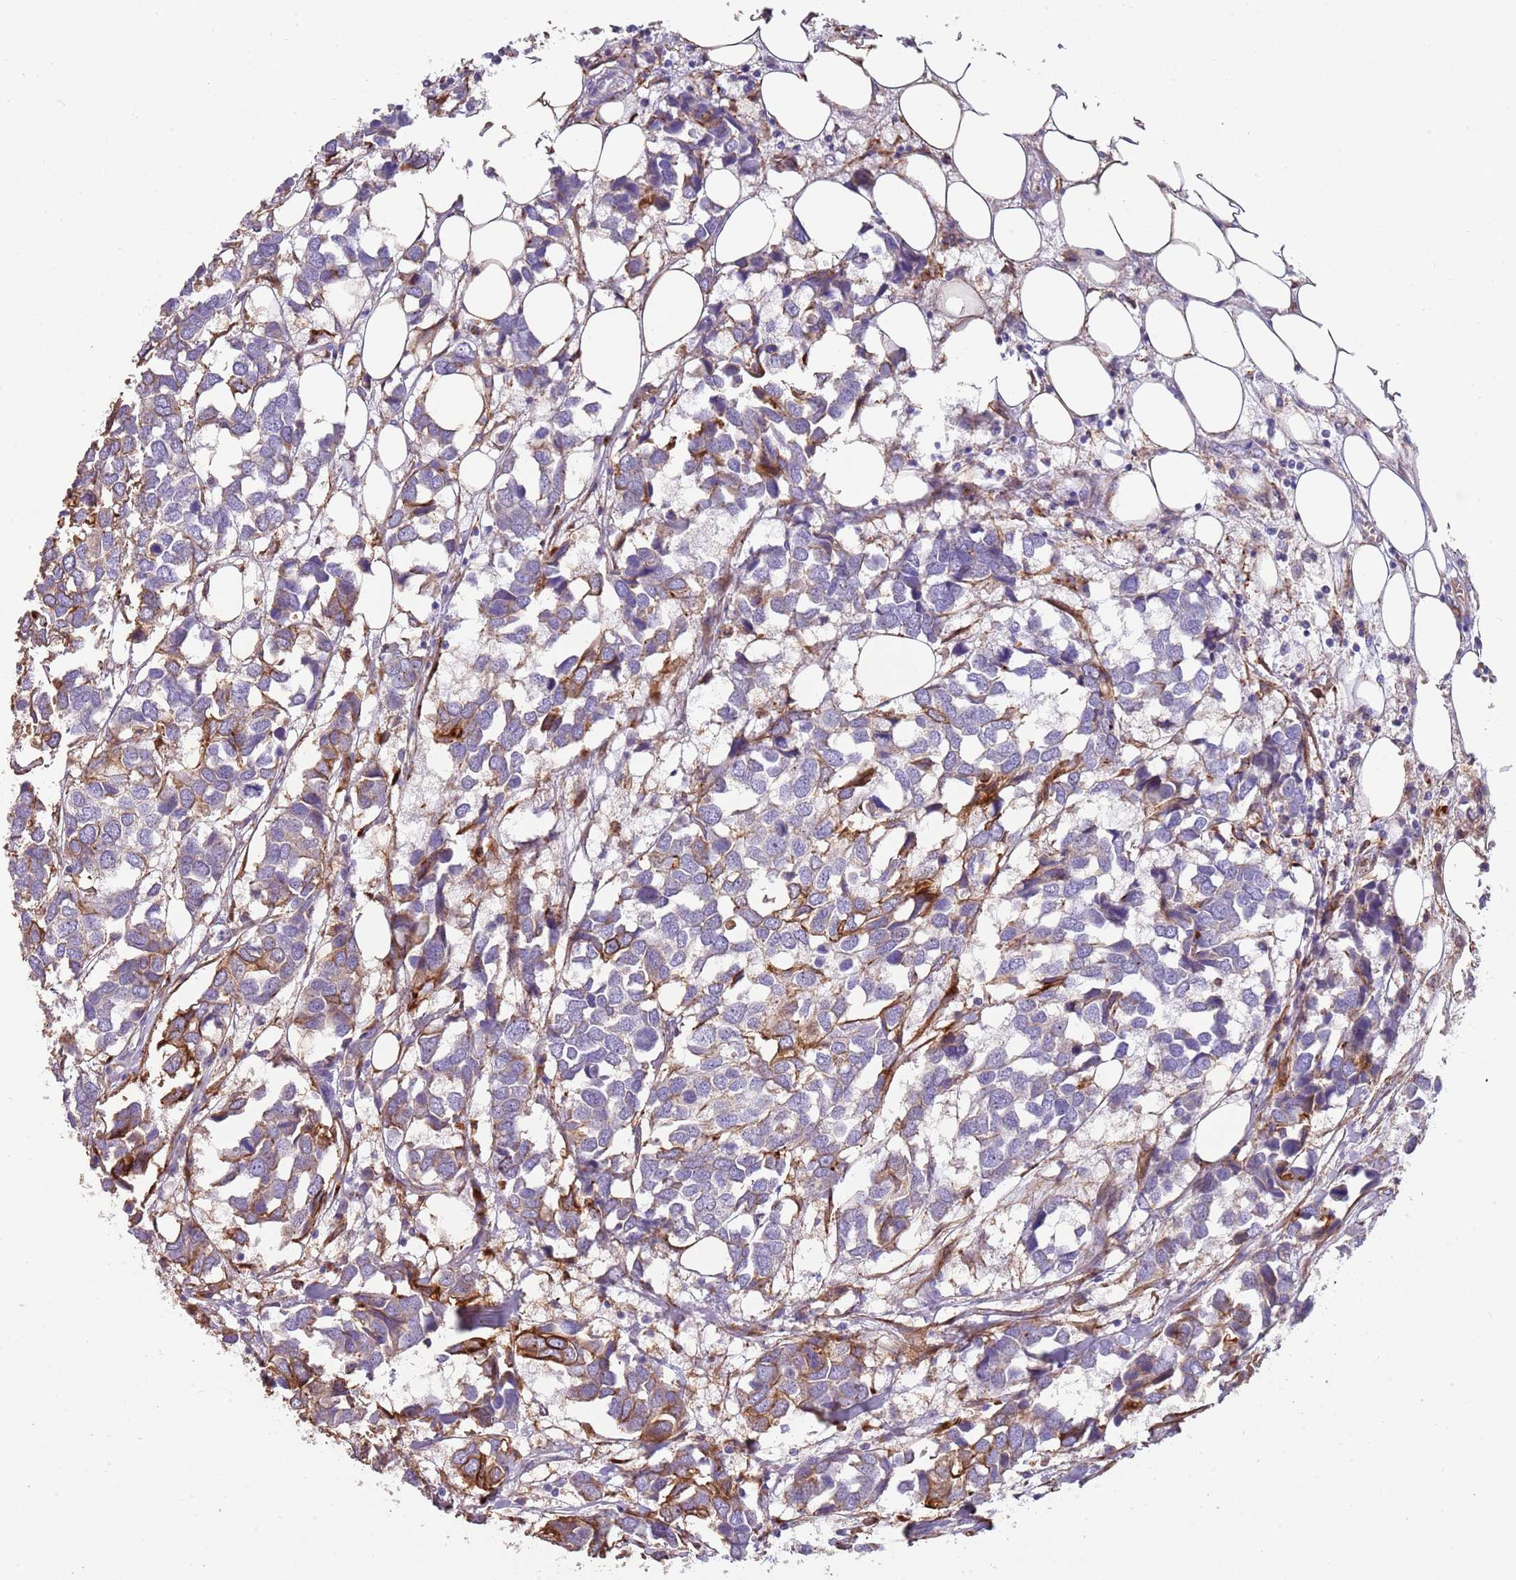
{"staining": {"intensity": "strong", "quantity": "<25%", "location": "cytoplasmic/membranous"}, "tissue": "breast cancer", "cell_type": "Tumor cells", "image_type": "cancer", "snomed": [{"axis": "morphology", "description": "Duct carcinoma"}, {"axis": "topography", "description": "Breast"}], "caption": "Breast cancer (infiltrating ductal carcinoma) tissue exhibits strong cytoplasmic/membranous staining in approximately <25% of tumor cells", "gene": "NBPF3", "patient": {"sex": "female", "age": 83}}